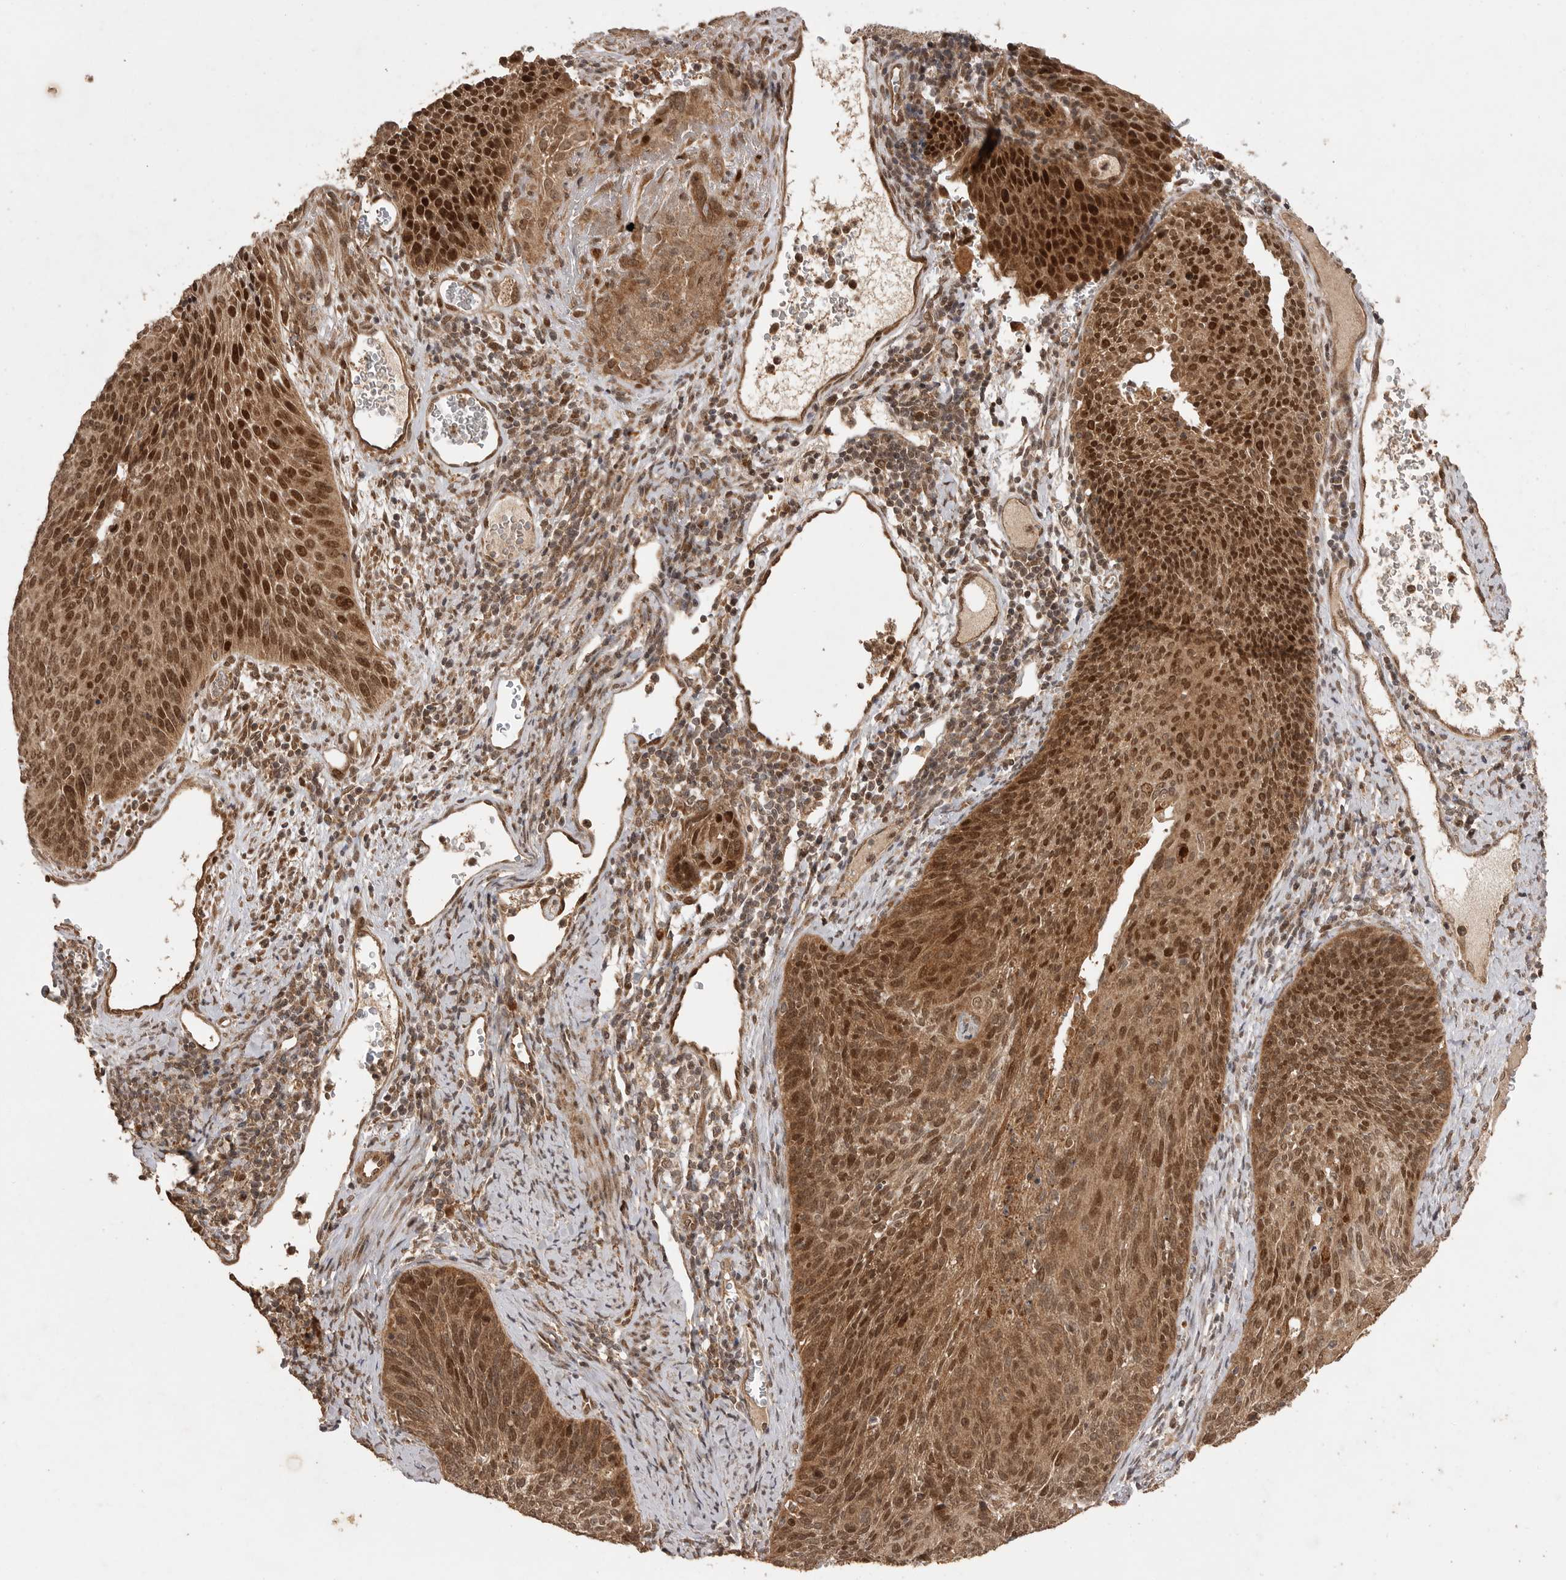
{"staining": {"intensity": "strong", "quantity": ">75%", "location": "cytoplasmic/membranous,nuclear"}, "tissue": "cervical cancer", "cell_type": "Tumor cells", "image_type": "cancer", "snomed": [{"axis": "morphology", "description": "Squamous cell carcinoma, NOS"}, {"axis": "topography", "description": "Cervix"}], "caption": "Tumor cells exhibit high levels of strong cytoplasmic/membranous and nuclear expression in about >75% of cells in cervical squamous cell carcinoma.", "gene": "BOC", "patient": {"sex": "female", "age": 55}}